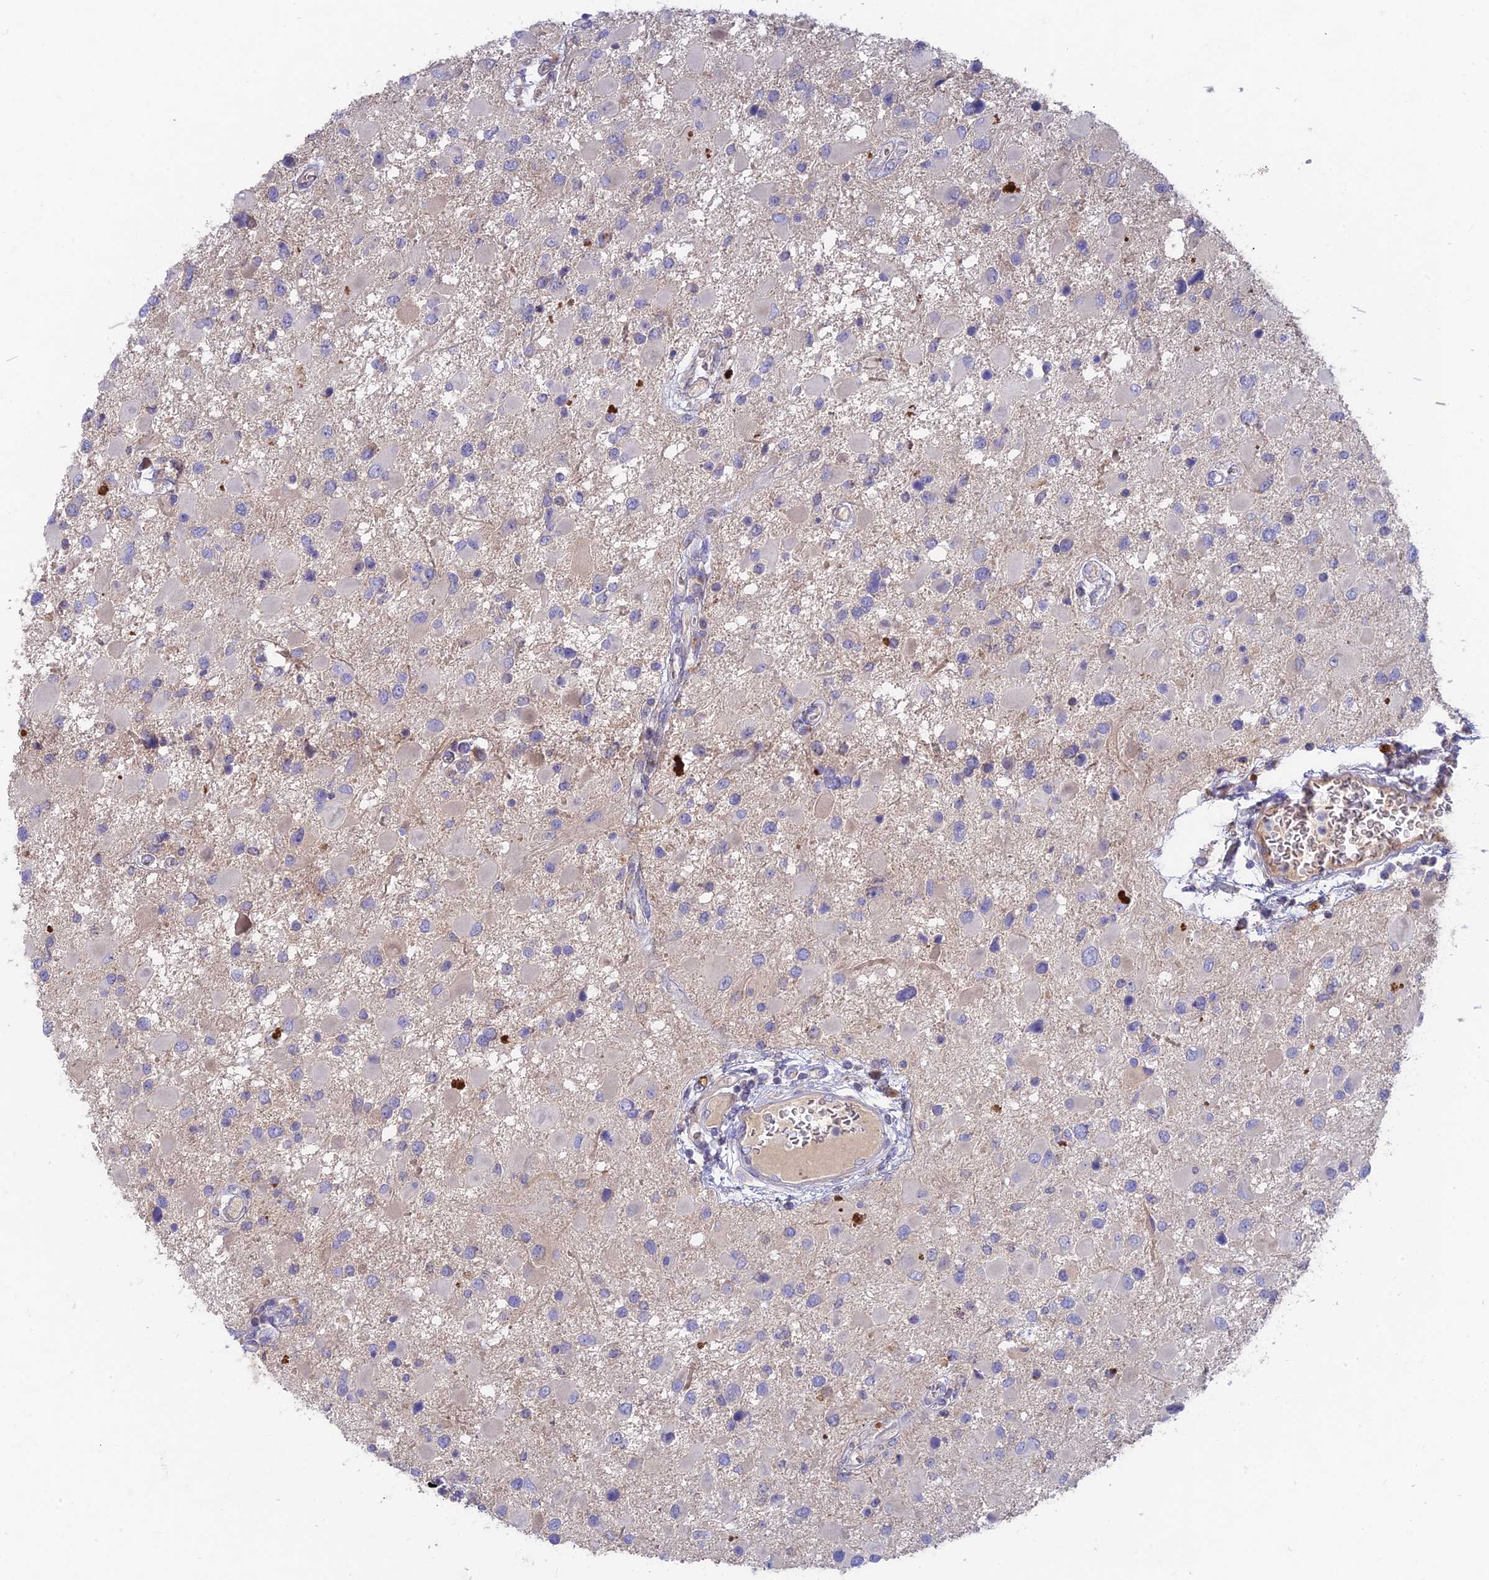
{"staining": {"intensity": "negative", "quantity": "none", "location": "none"}, "tissue": "glioma", "cell_type": "Tumor cells", "image_type": "cancer", "snomed": [{"axis": "morphology", "description": "Glioma, malignant, High grade"}, {"axis": "topography", "description": "Brain"}], "caption": "Image shows no protein positivity in tumor cells of malignant high-grade glioma tissue.", "gene": "PZP", "patient": {"sex": "male", "age": 53}}